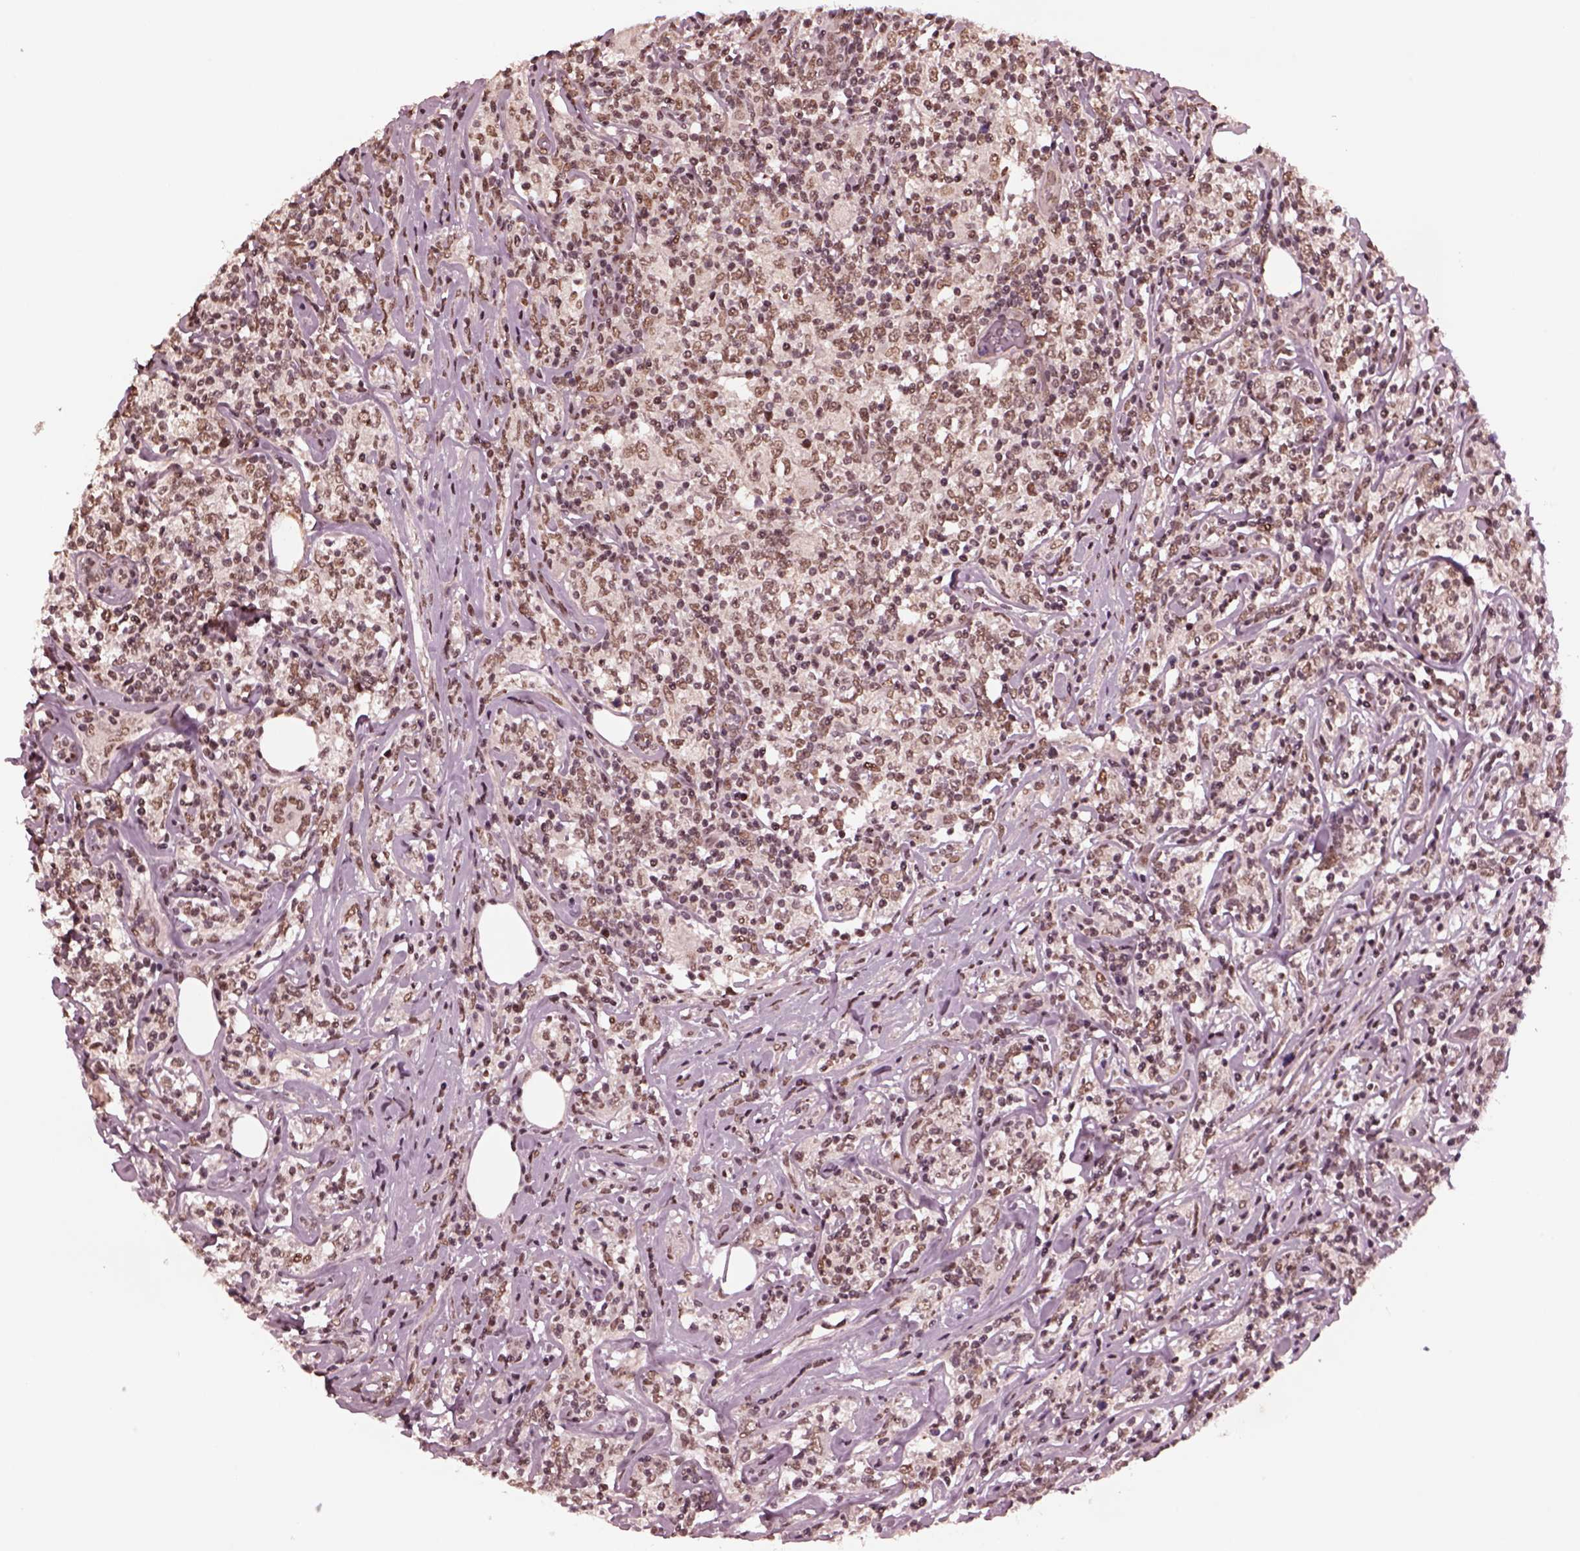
{"staining": {"intensity": "weak", "quantity": ">75%", "location": "nuclear"}, "tissue": "lymphoma", "cell_type": "Tumor cells", "image_type": "cancer", "snomed": [{"axis": "morphology", "description": "Malignant lymphoma, non-Hodgkin's type, High grade"}, {"axis": "topography", "description": "Lymph node"}], "caption": "Tumor cells show low levels of weak nuclear staining in approximately >75% of cells in human malignant lymphoma, non-Hodgkin's type (high-grade). (Stains: DAB (3,3'-diaminobenzidine) in brown, nuclei in blue, Microscopy: brightfield microscopy at high magnification).", "gene": "NAP1L5", "patient": {"sex": "female", "age": 84}}